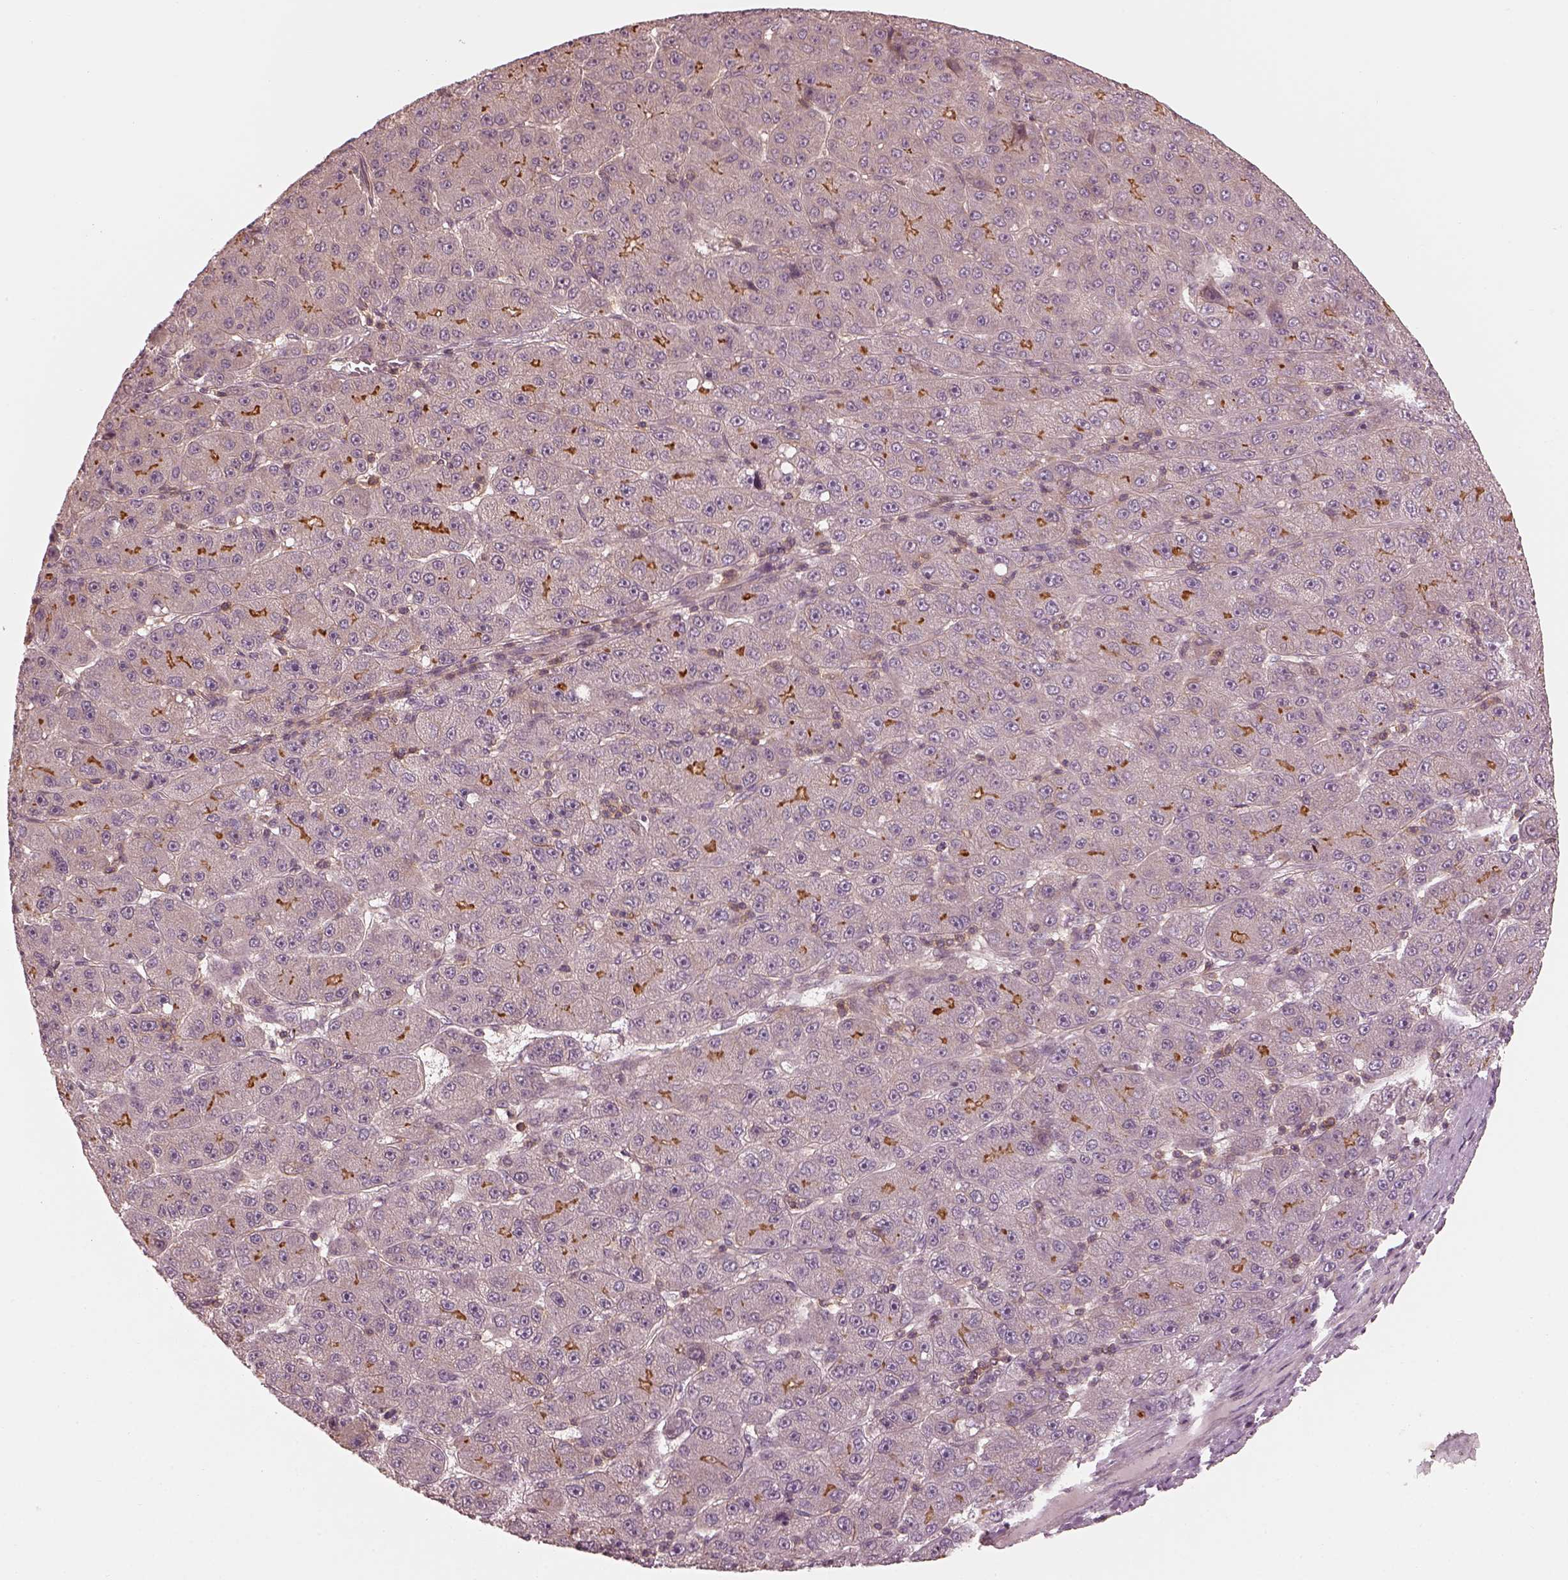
{"staining": {"intensity": "strong", "quantity": "<25%", "location": "cytoplasmic/membranous"}, "tissue": "liver cancer", "cell_type": "Tumor cells", "image_type": "cancer", "snomed": [{"axis": "morphology", "description": "Carcinoma, Hepatocellular, NOS"}, {"axis": "topography", "description": "Liver"}], "caption": "IHC image of neoplastic tissue: human hepatocellular carcinoma (liver) stained using immunohistochemistry demonstrates medium levels of strong protein expression localized specifically in the cytoplasmic/membranous of tumor cells, appearing as a cytoplasmic/membranous brown color.", "gene": "FAM107B", "patient": {"sex": "male", "age": 67}}